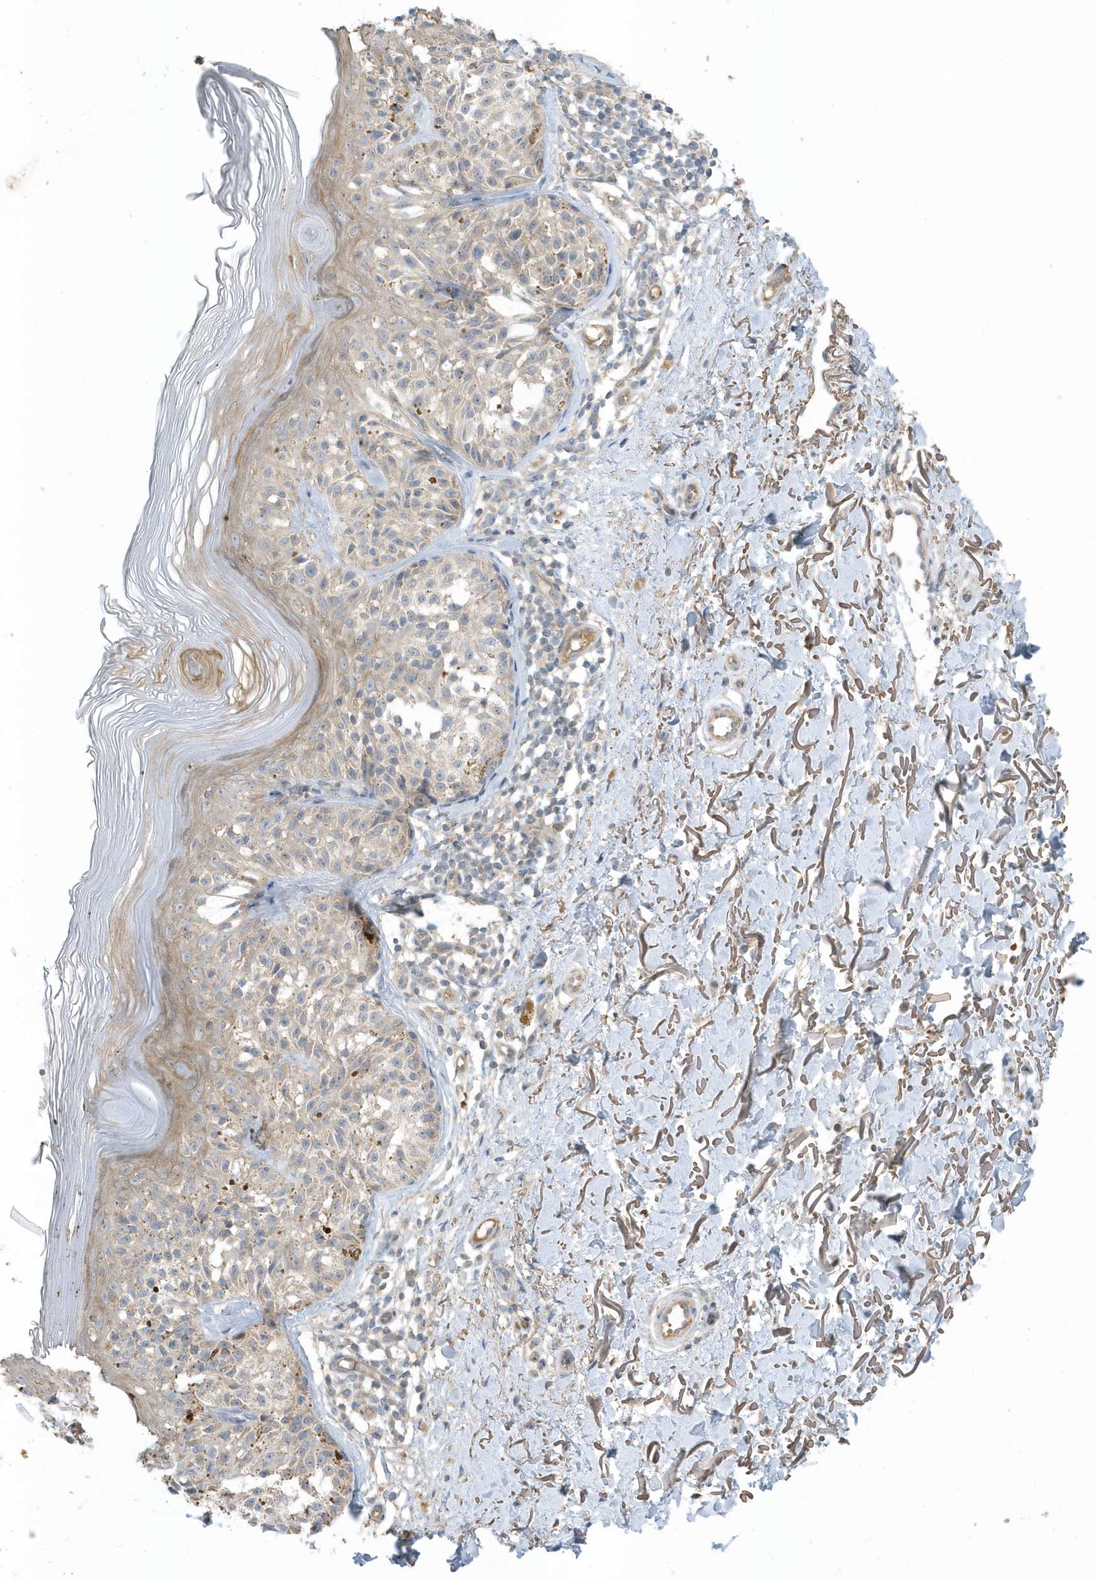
{"staining": {"intensity": "weak", "quantity": "<25%", "location": "cytoplasmic/membranous"}, "tissue": "melanoma", "cell_type": "Tumor cells", "image_type": "cancer", "snomed": [{"axis": "morphology", "description": "Malignant melanoma, NOS"}, {"axis": "topography", "description": "Skin"}], "caption": "Tumor cells are negative for protein expression in human malignant melanoma.", "gene": "USP53", "patient": {"sex": "female", "age": 50}}